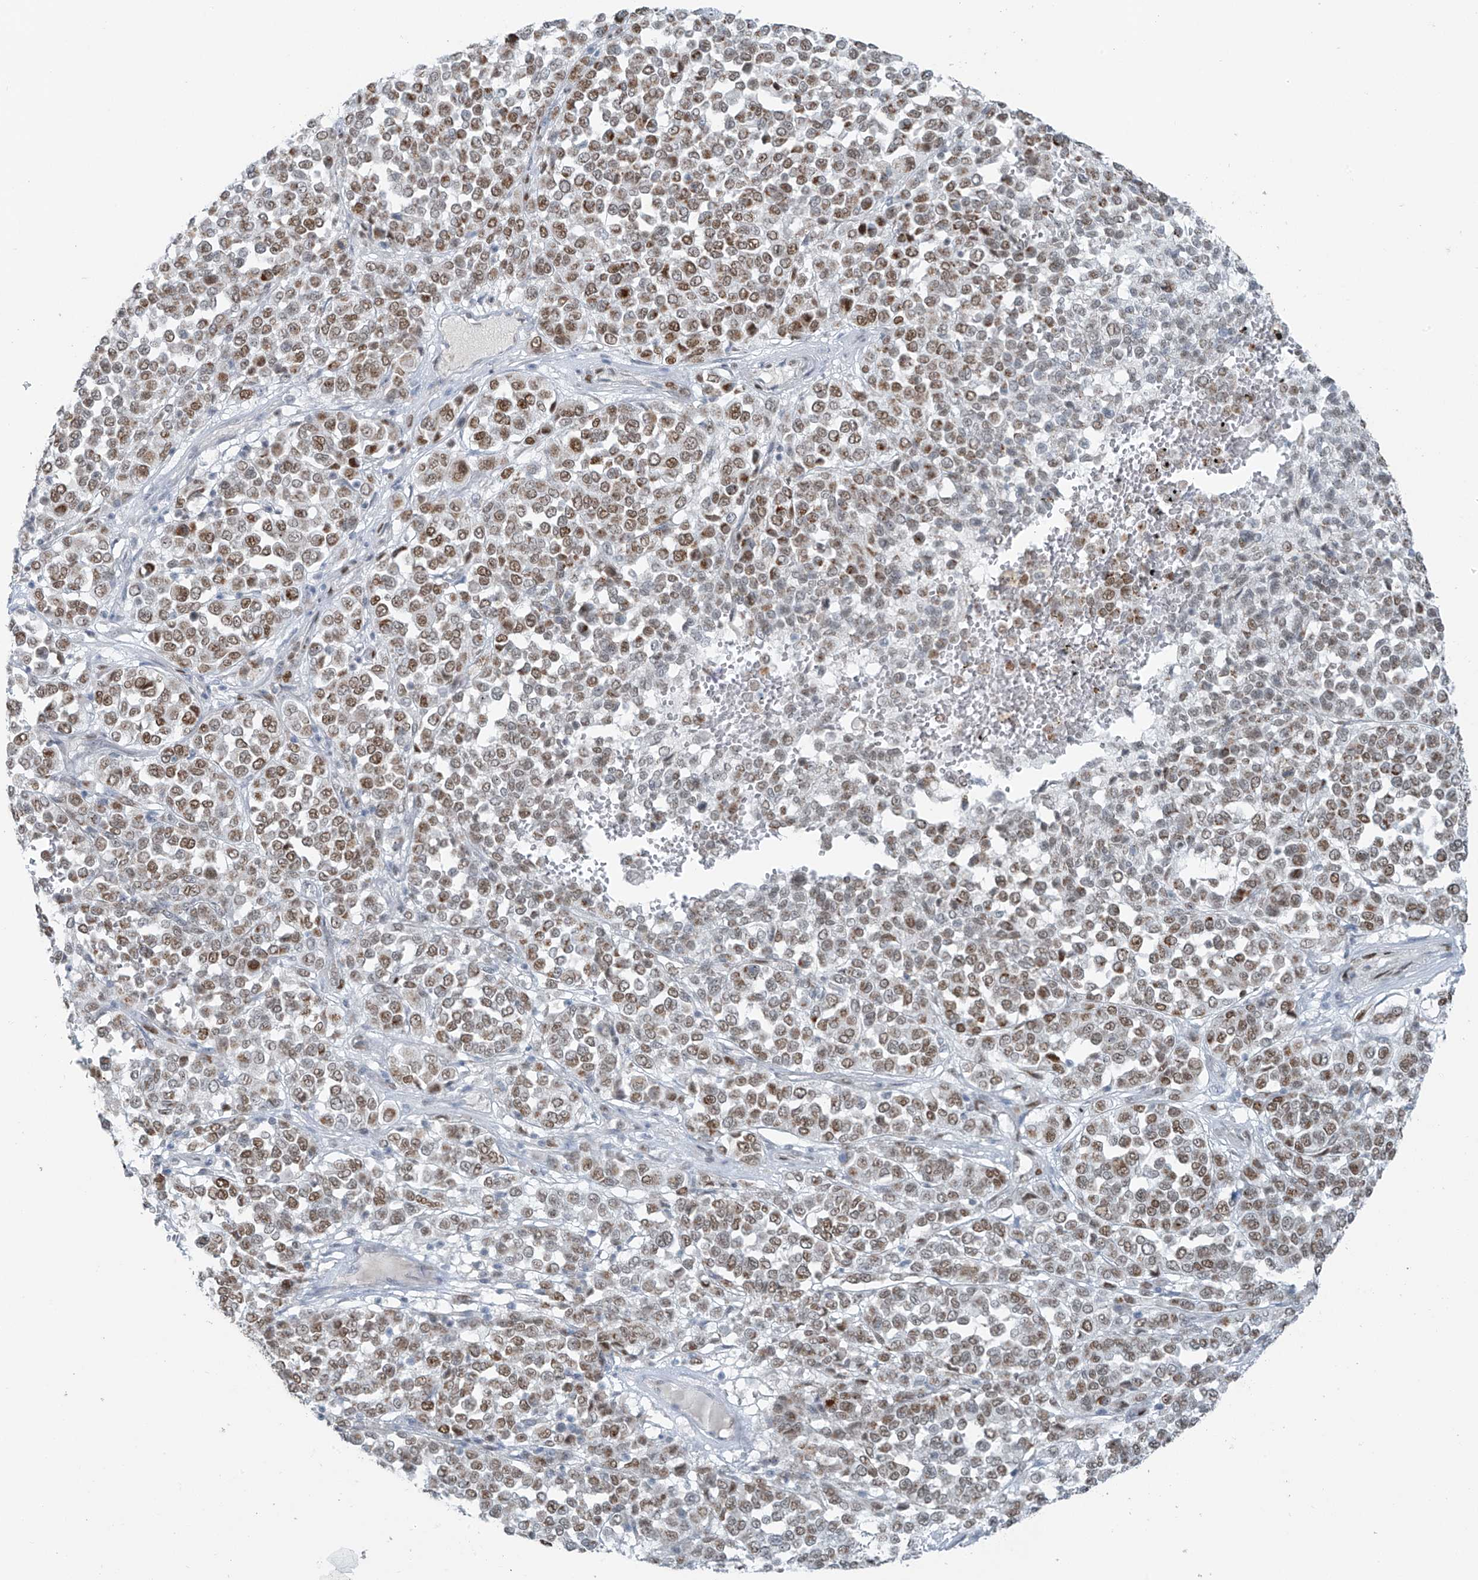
{"staining": {"intensity": "moderate", "quantity": "25%-75%", "location": "nuclear"}, "tissue": "melanoma", "cell_type": "Tumor cells", "image_type": "cancer", "snomed": [{"axis": "morphology", "description": "Malignant melanoma, Metastatic site"}, {"axis": "topography", "description": "Pancreas"}], "caption": "Moderate nuclear expression for a protein is present in approximately 25%-75% of tumor cells of melanoma using IHC.", "gene": "WRNIP1", "patient": {"sex": "female", "age": 30}}